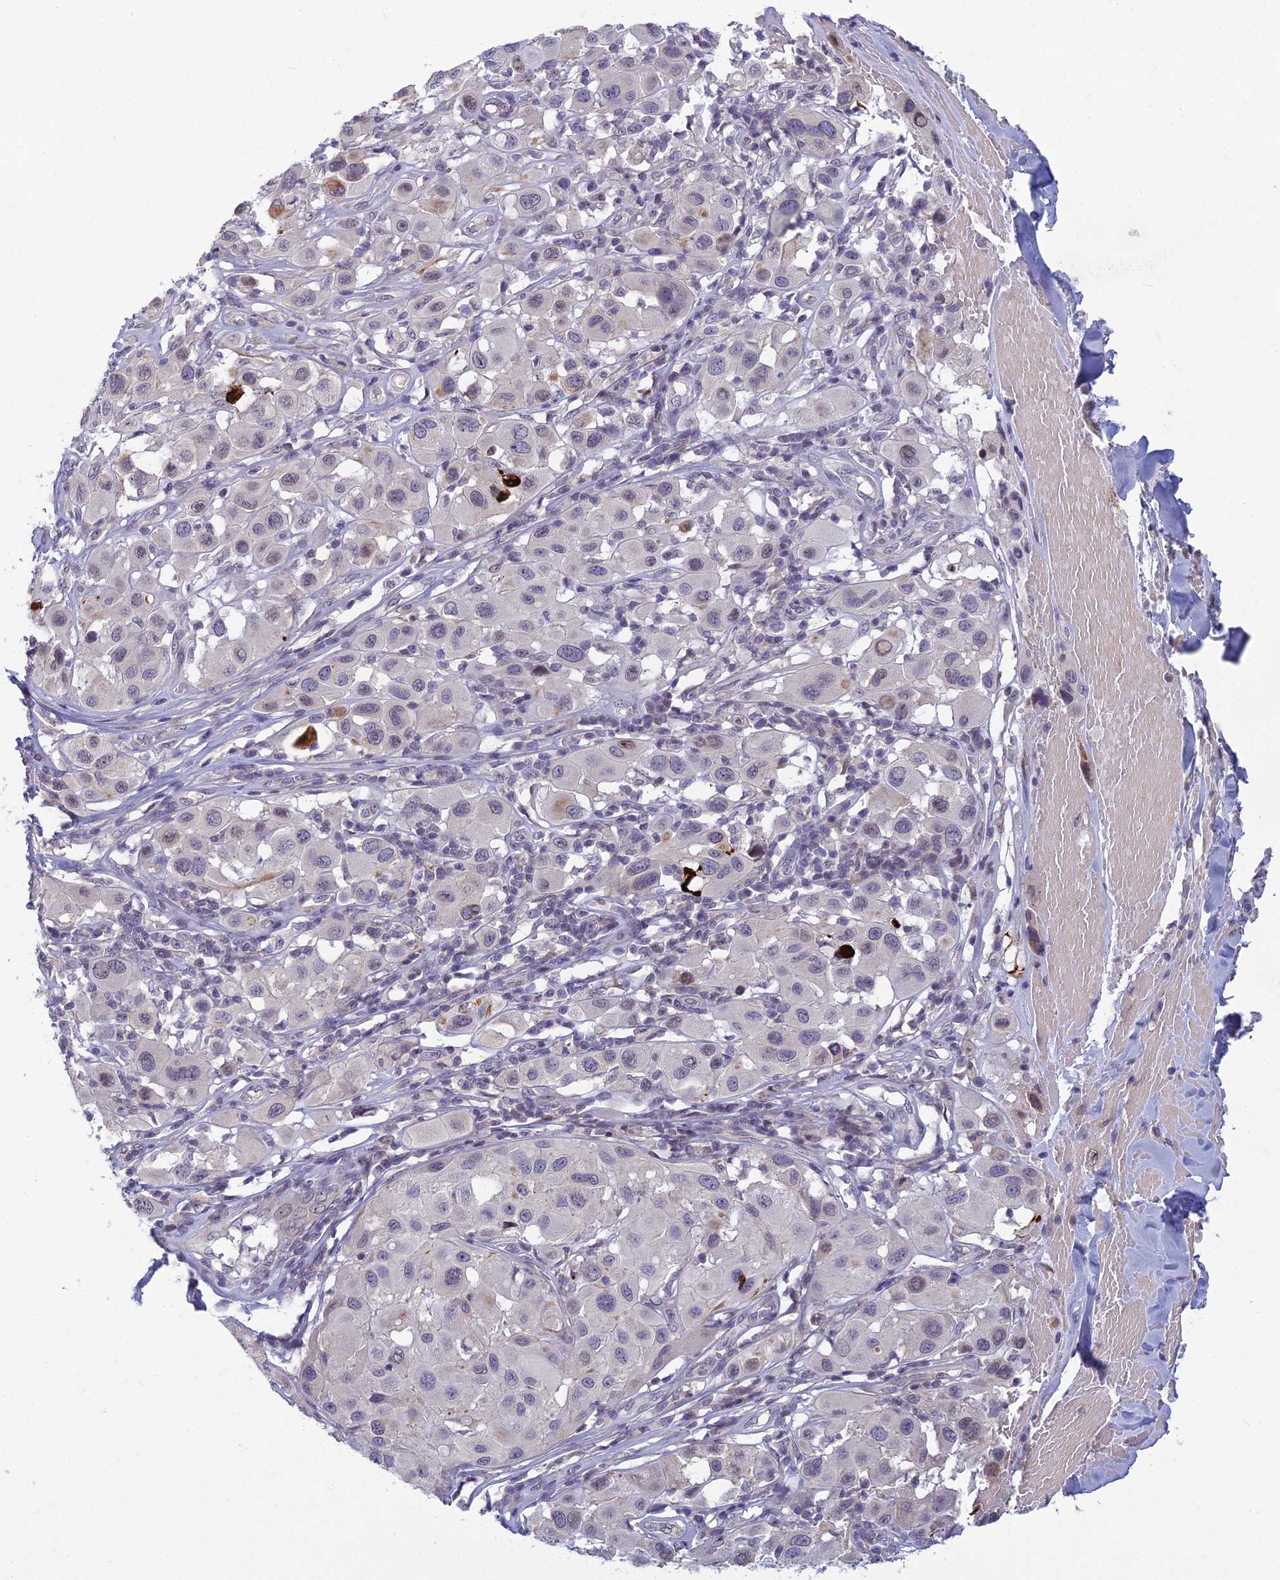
{"staining": {"intensity": "negative", "quantity": "none", "location": "none"}, "tissue": "melanoma", "cell_type": "Tumor cells", "image_type": "cancer", "snomed": [{"axis": "morphology", "description": "Malignant melanoma, Metastatic site"}, {"axis": "topography", "description": "Skin"}], "caption": "There is no significant expression in tumor cells of melanoma.", "gene": "DTX2", "patient": {"sex": "male", "age": 41}}